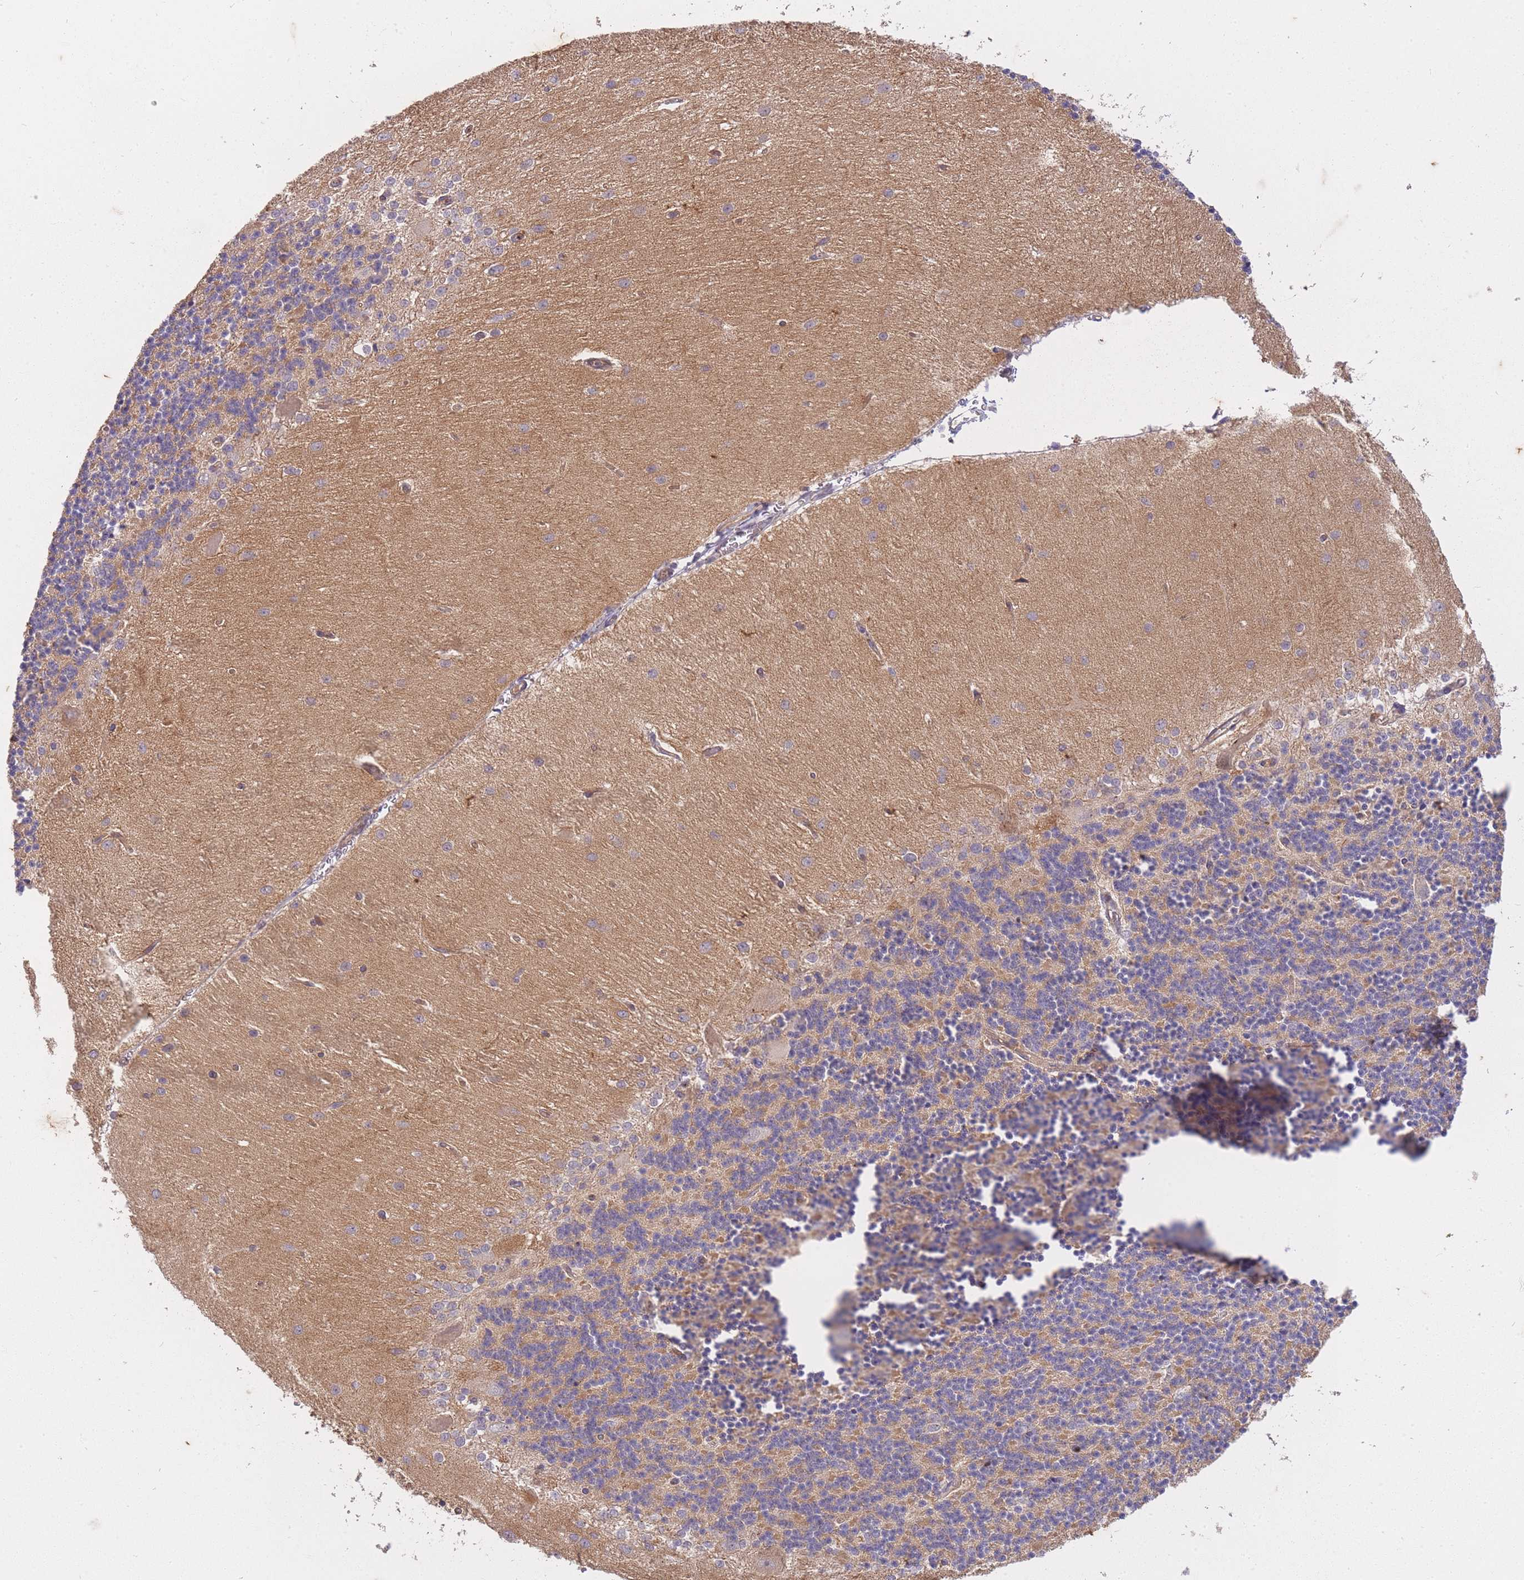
{"staining": {"intensity": "weak", "quantity": "25%-75%", "location": "cytoplasmic/membranous"}, "tissue": "cerebellum", "cell_type": "Cells in granular layer", "image_type": "normal", "snomed": [{"axis": "morphology", "description": "Normal tissue, NOS"}, {"axis": "topography", "description": "Cerebellum"}], "caption": "The photomicrograph shows a brown stain indicating the presence of a protein in the cytoplasmic/membranous of cells in granular layer in cerebellum.", "gene": "ST8SIA4", "patient": {"sex": "female", "age": 29}}